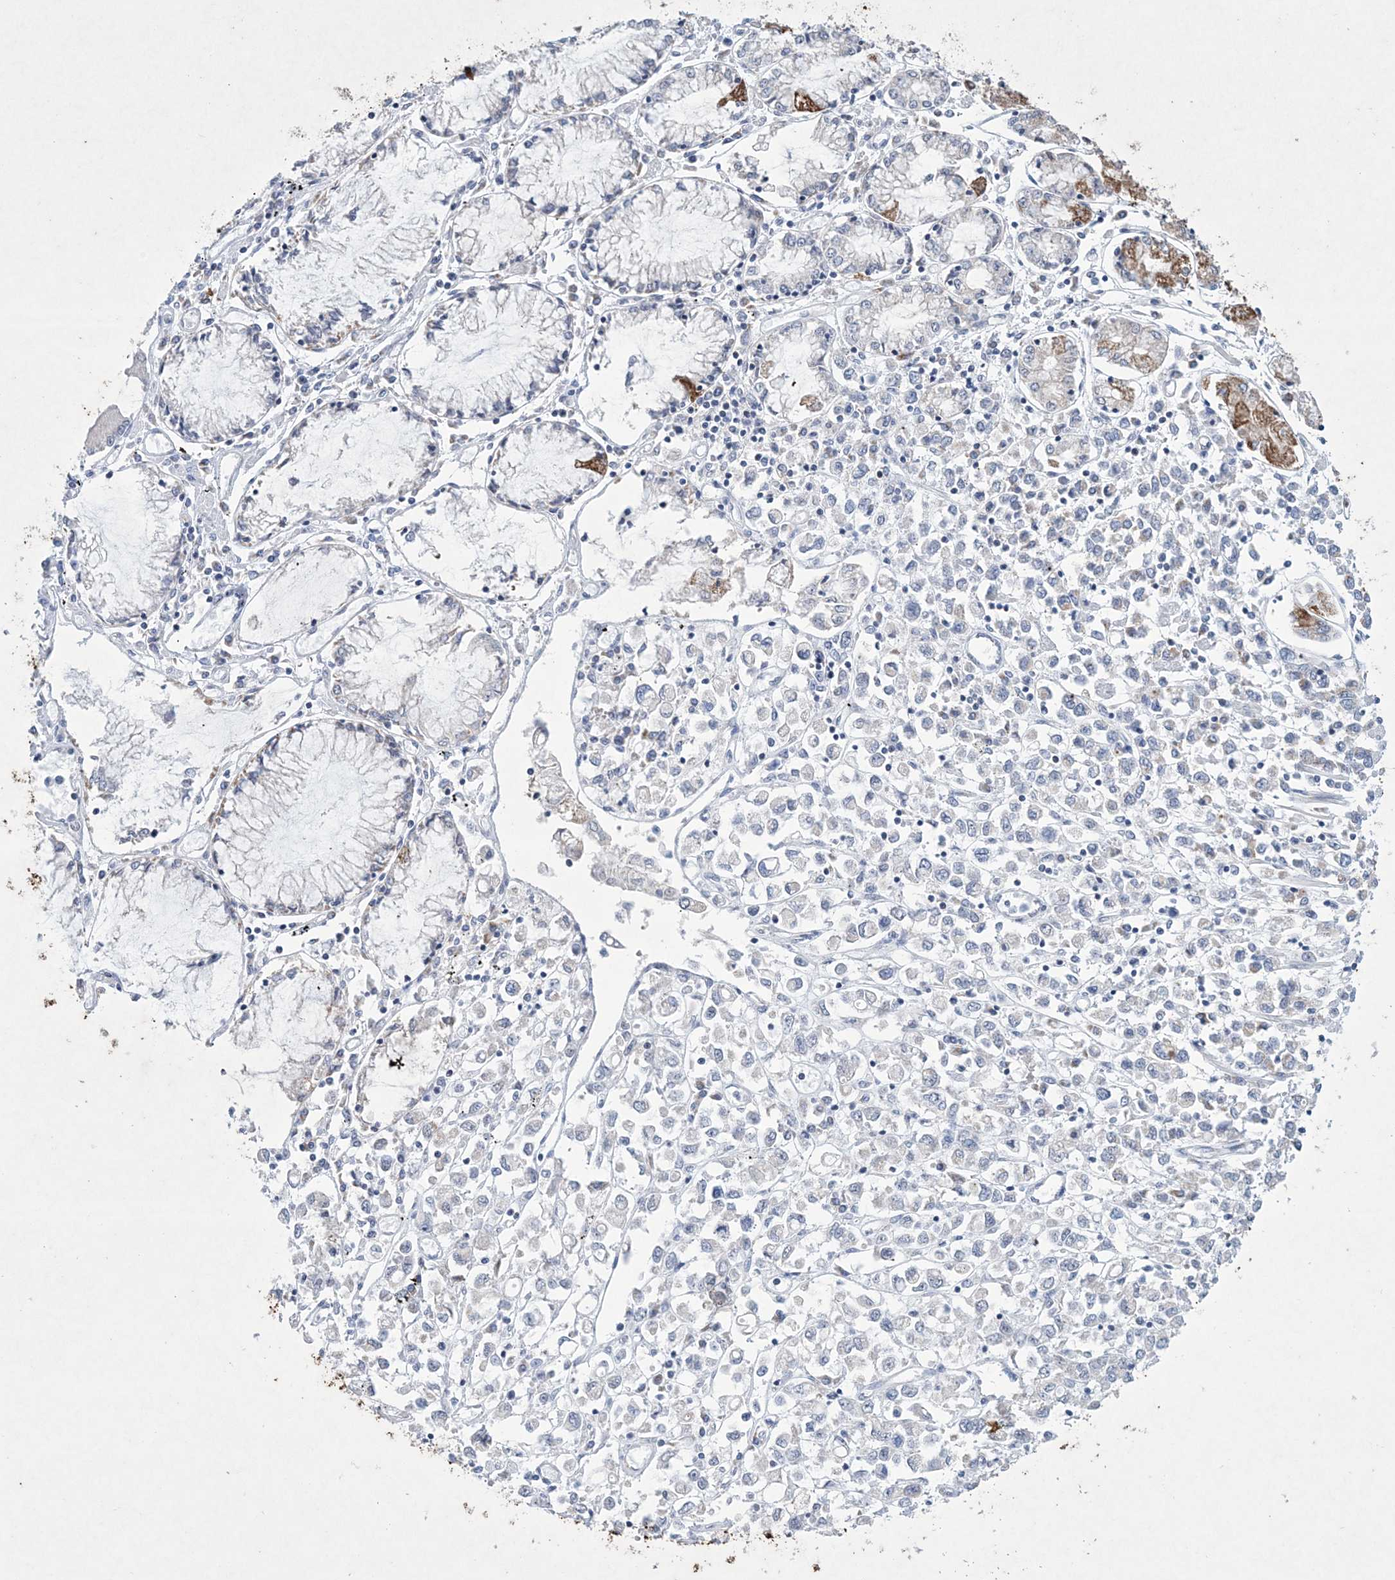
{"staining": {"intensity": "negative", "quantity": "none", "location": "none"}, "tissue": "stomach cancer", "cell_type": "Tumor cells", "image_type": "cancer", "snomed": [{"axis": "morphology", "description": "Adenocarcinoma, NOS"}, {"axis": "topography", "description": "Stomach"}], "caption": "Image shows no significant protein staining in tumor cells of stomach cancer. (DAB immunohistochemistry, high magnification).", "gene": "CES4A", "patient": {"sex": "female", "age": 76}}